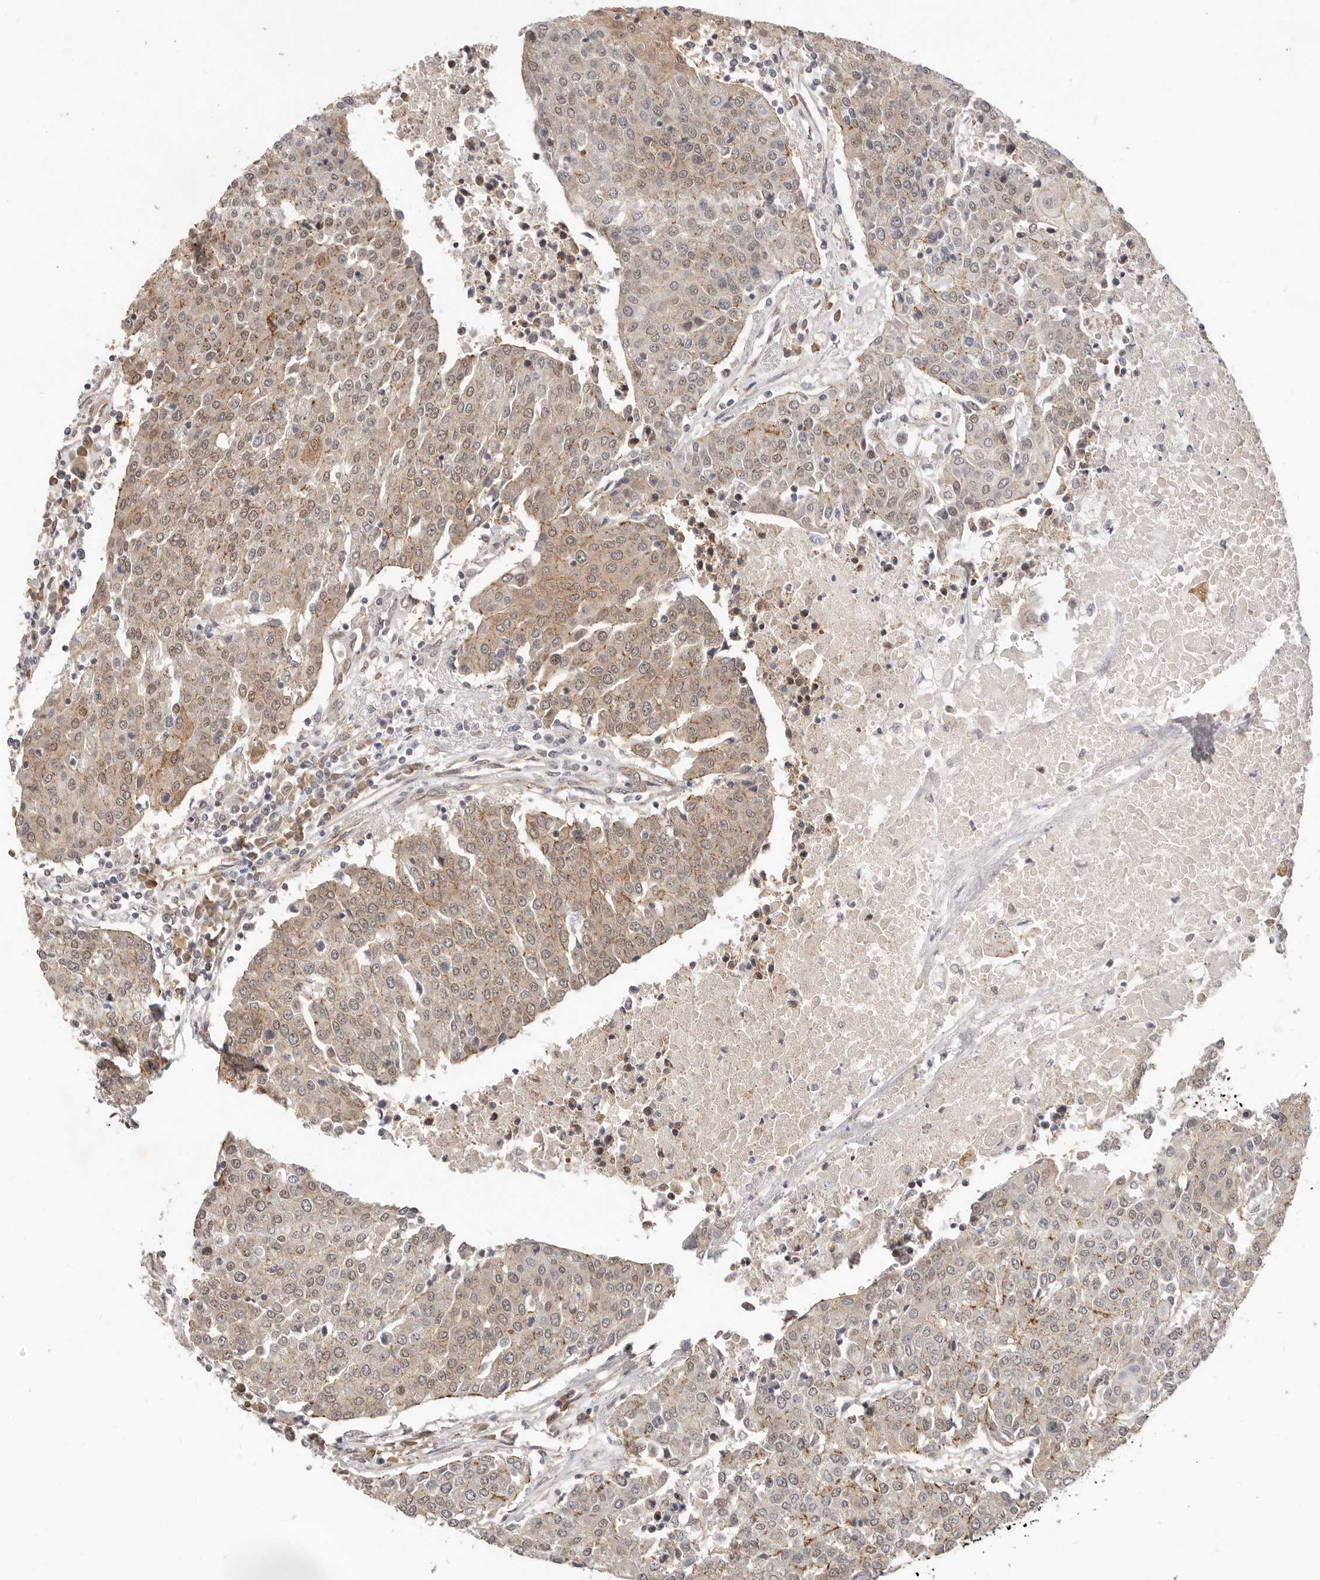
{"staining": {"intensity": "moderate", "quantity": ">75%", "location": "cytoplasmic/membranous"}, "tissue": "urothelial cancer", "cell_type": "Tumor cells", "image_type": "cancer", "snomed": [{"axis": "morphology", "description": "Urothelial carcinoma, High grade"}, {"axis": "topography", "description": "Urinary bladder"}], "caption": "High-grade urothelial carcinoma stained for a protein demonstrates moderate cytoplasmic/membranous positivity in tumor cells. The protein is shown in brown color, while the nuclei are stained blue.", "gene": "USP49", "patient": {"sex": "female", "age": 85}}